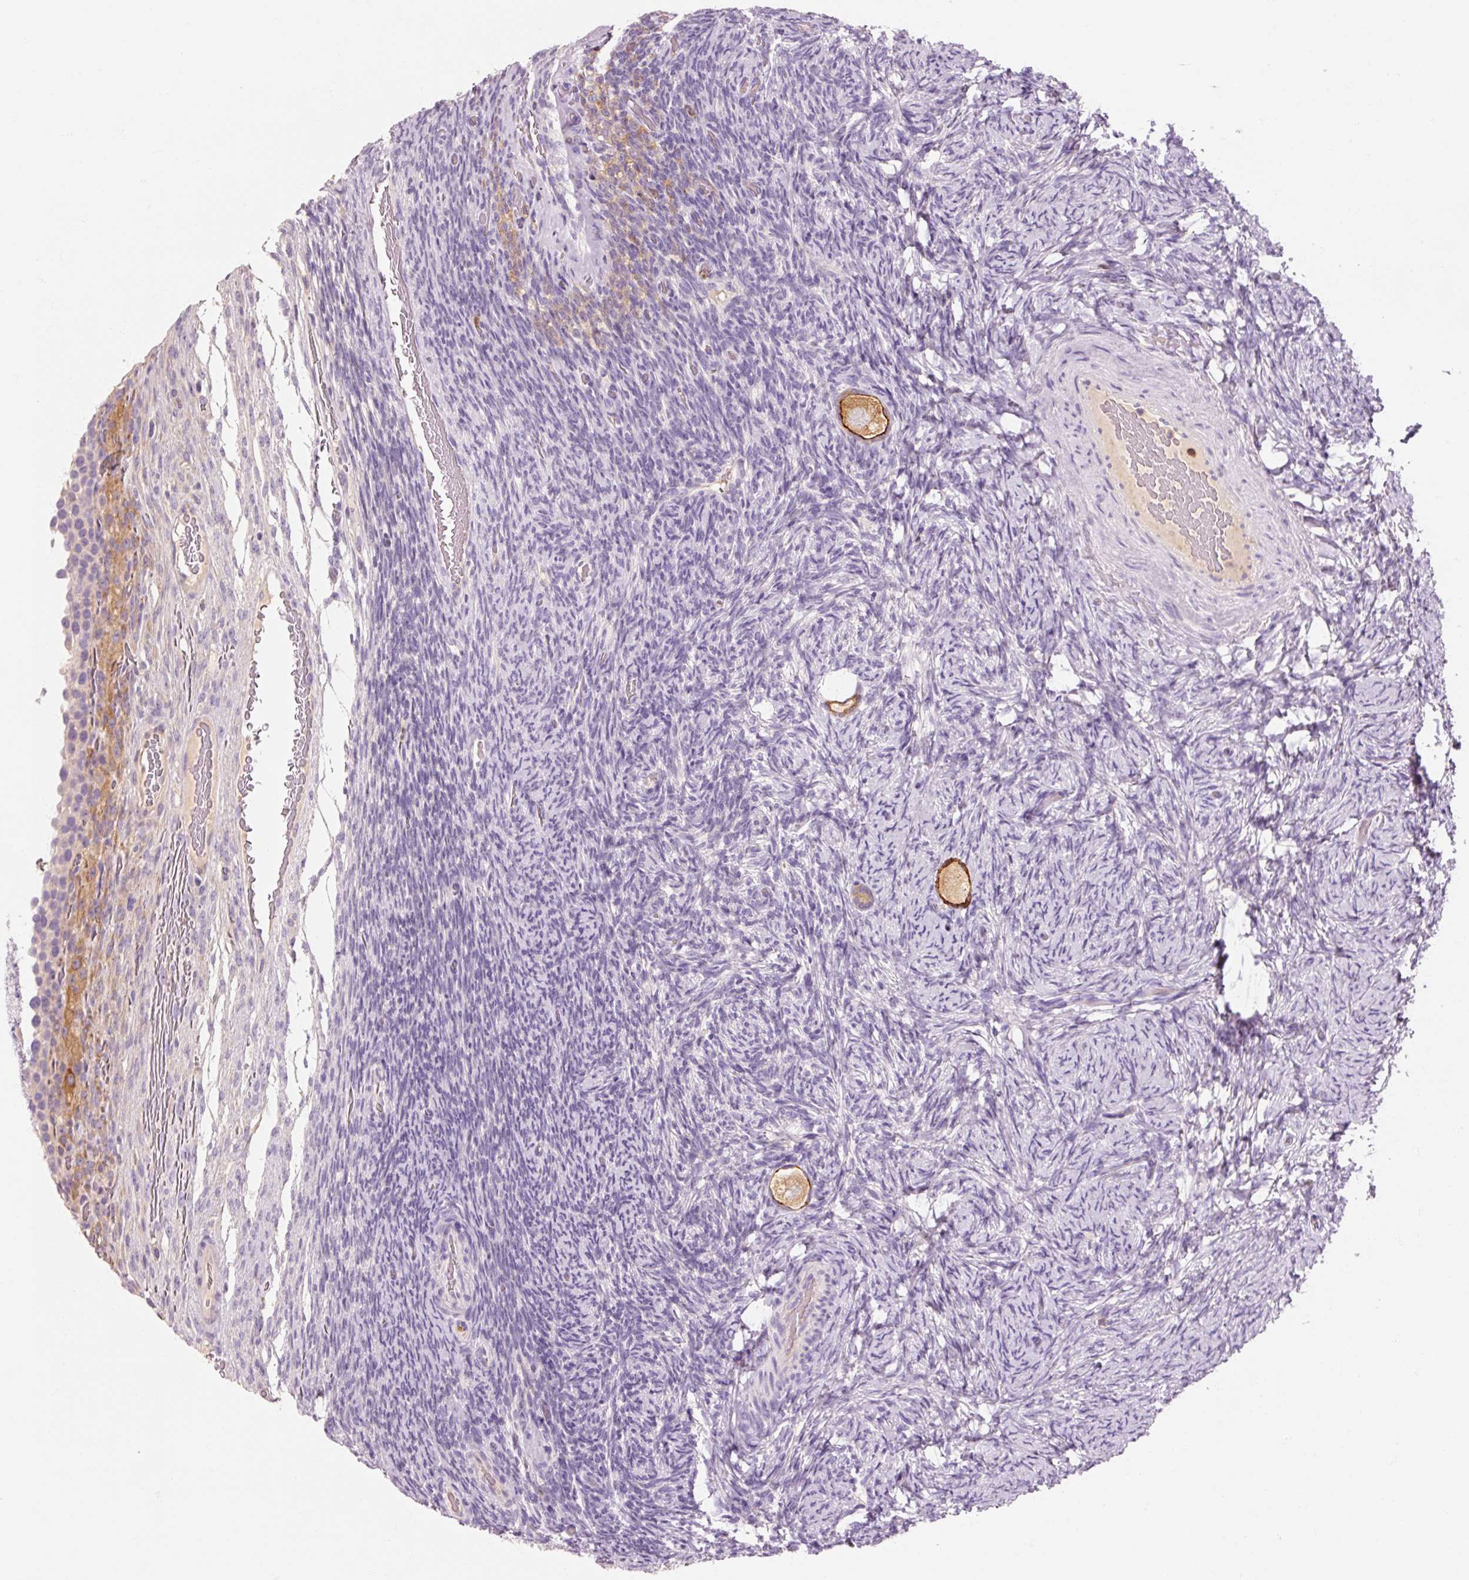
{"staining": {"intensity": "strong", "quantity": "25%-75%", "location": "cytoplasmic/membranous"}, "tissue": "ovary", "cell_type": "Follicle cells", "image_type": "normal", "snomed": [{"axis": "morphology", "description": "Normal tissue, NOS"}, {"axis": "topography", "description": "Ovary"}], "caption": "Immunohistochemical staining of normal human ovary shows strong cytoplasmic/membranous protein staining in about 25%-75% of follicle cells.", "gene": "OR8K1", "patient": {"sex": "female", "age": 34}}